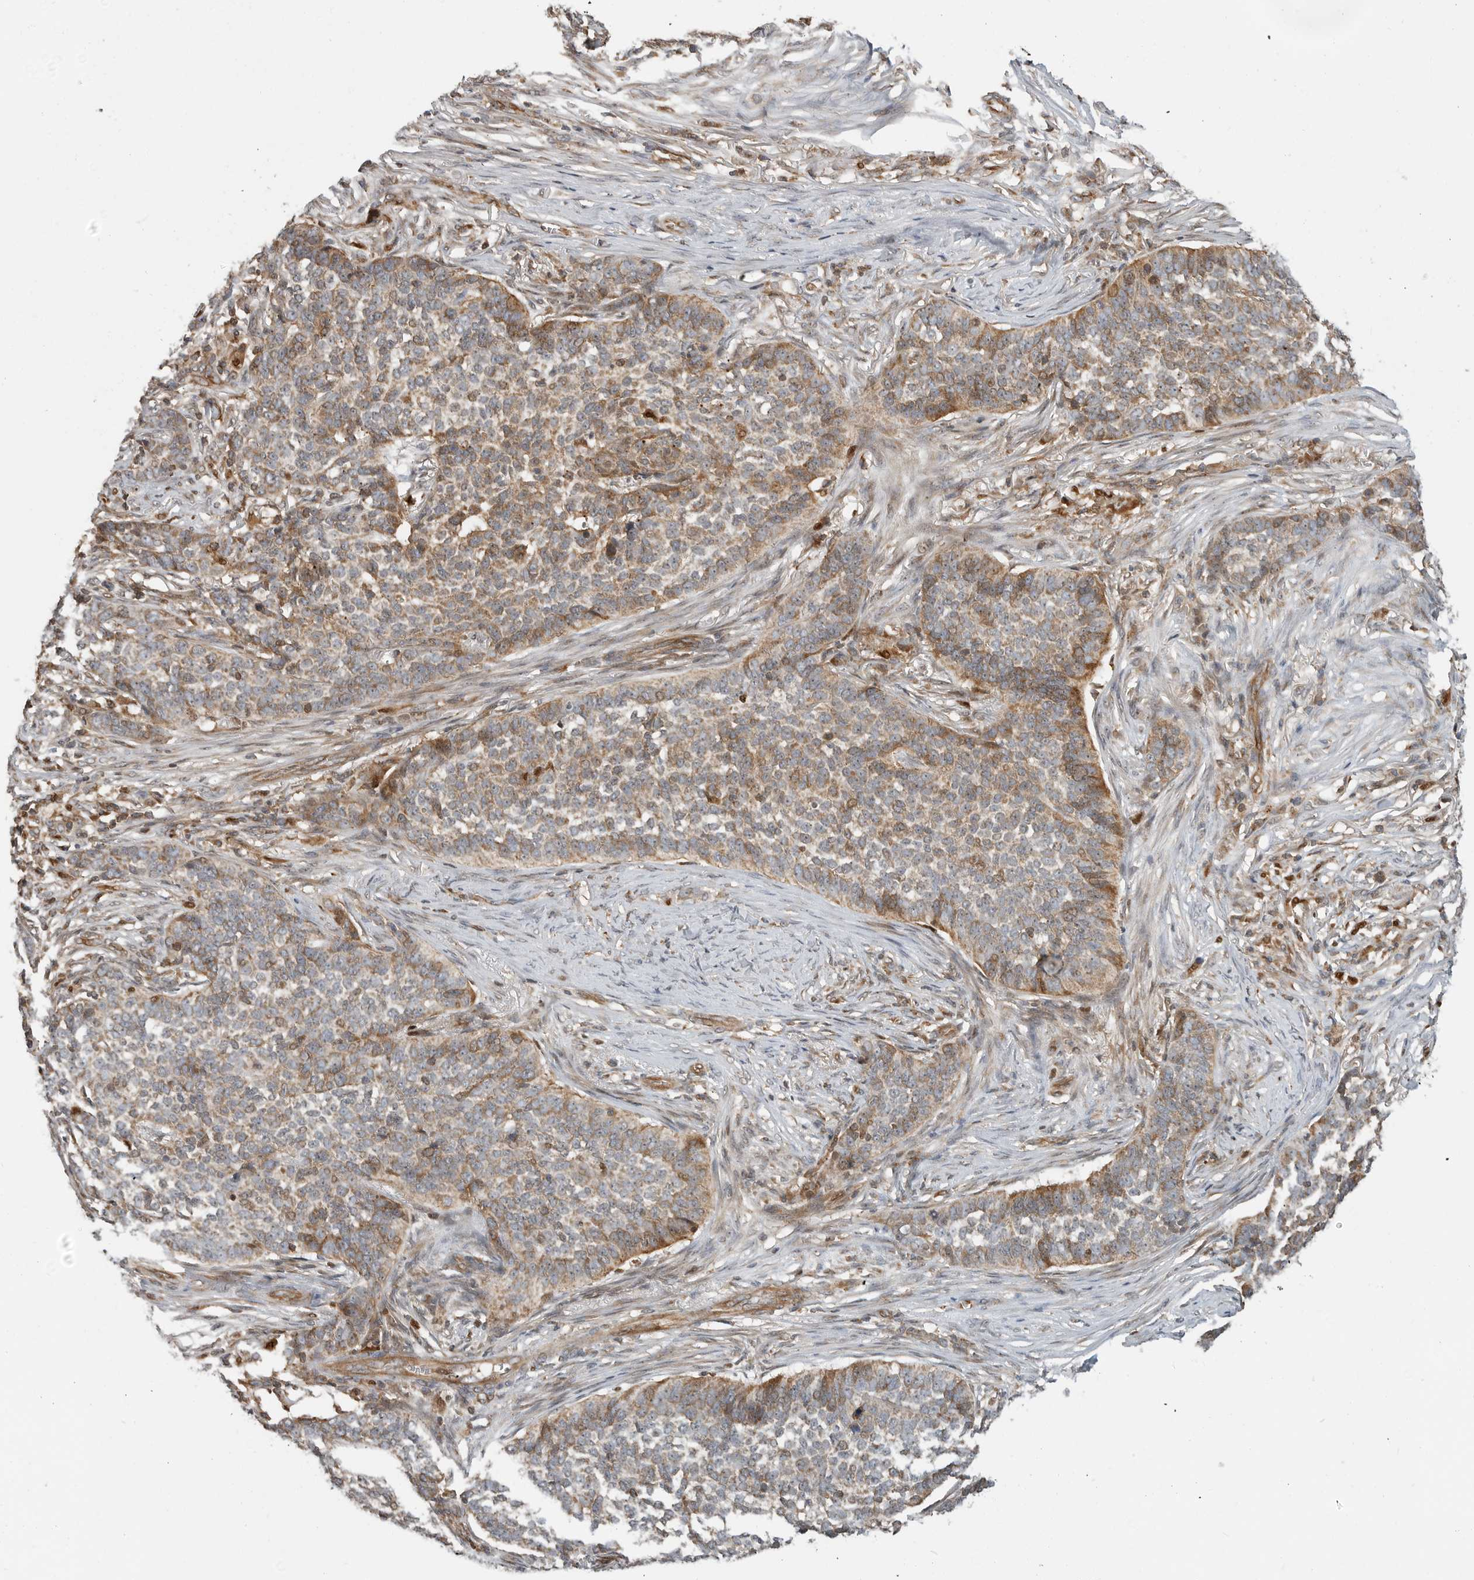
{"staining": {"intensity": "moderate", "quantity": ">75%", "location": "cytoplasmic/membranous"}, "tissue": "skin cancer", "cell_type": "Tumor cells", "image_type": "cancer", "snomed": [{"axis": "morphology", "description": "Basal cell carcinoma"}, {"axis": "topography", "description": "Skin"}], "caption": "Protein expression by IHC exhibits moderate cytoplasmic/membranous expression in approximately >75% of tumor cells in basal cell carcinoma (skin). (Stains: DAB in brown, nuclei in blue, Microscopy: brightfield microscopy at high magnification).", "gene": "STRAP", "patient": {"sex": "male", "age": 85}}